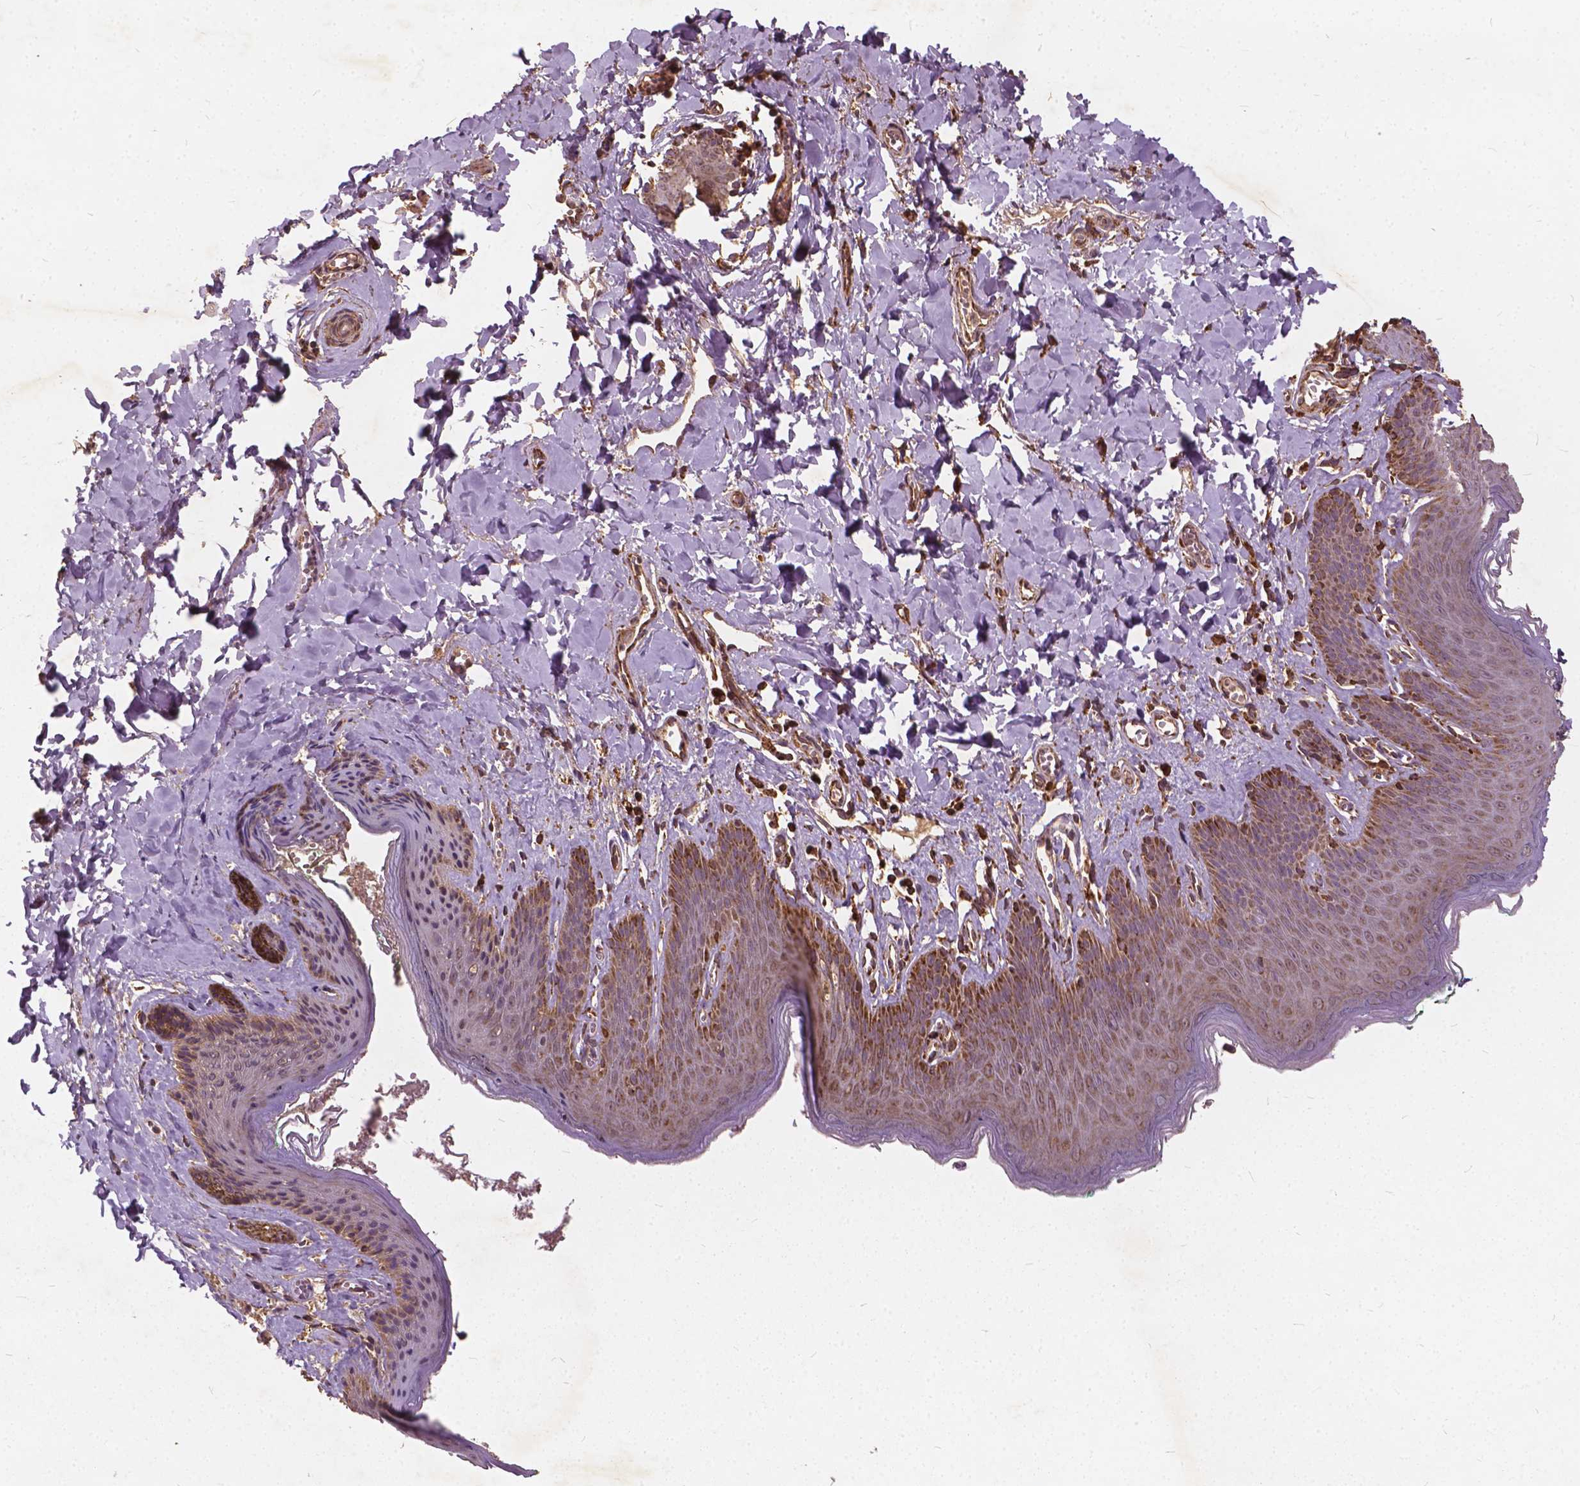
{"staining": {"intensity": "strong", "quantity": "25%-75%", "location": "cytoplasmic/membranous"}, "tissue": "skin", "cell_type": "Epidermal cells", "image_type": "normal", "snomed": [{"axis": "morphology", "description": "Normal tissue, NOS"}, {"axis": "topography", "description": "Vulva"}, {"axis": "topography", "description": "Peripheral nerve tissue"}], "caption": "Protein staining displays strong cytoplasmic/membranous positivity in about 25%-75% of epidermal cells in unremarkable skin.", "gene": "UBXN2A", "patient": {"sex": "female", "age": 66}}